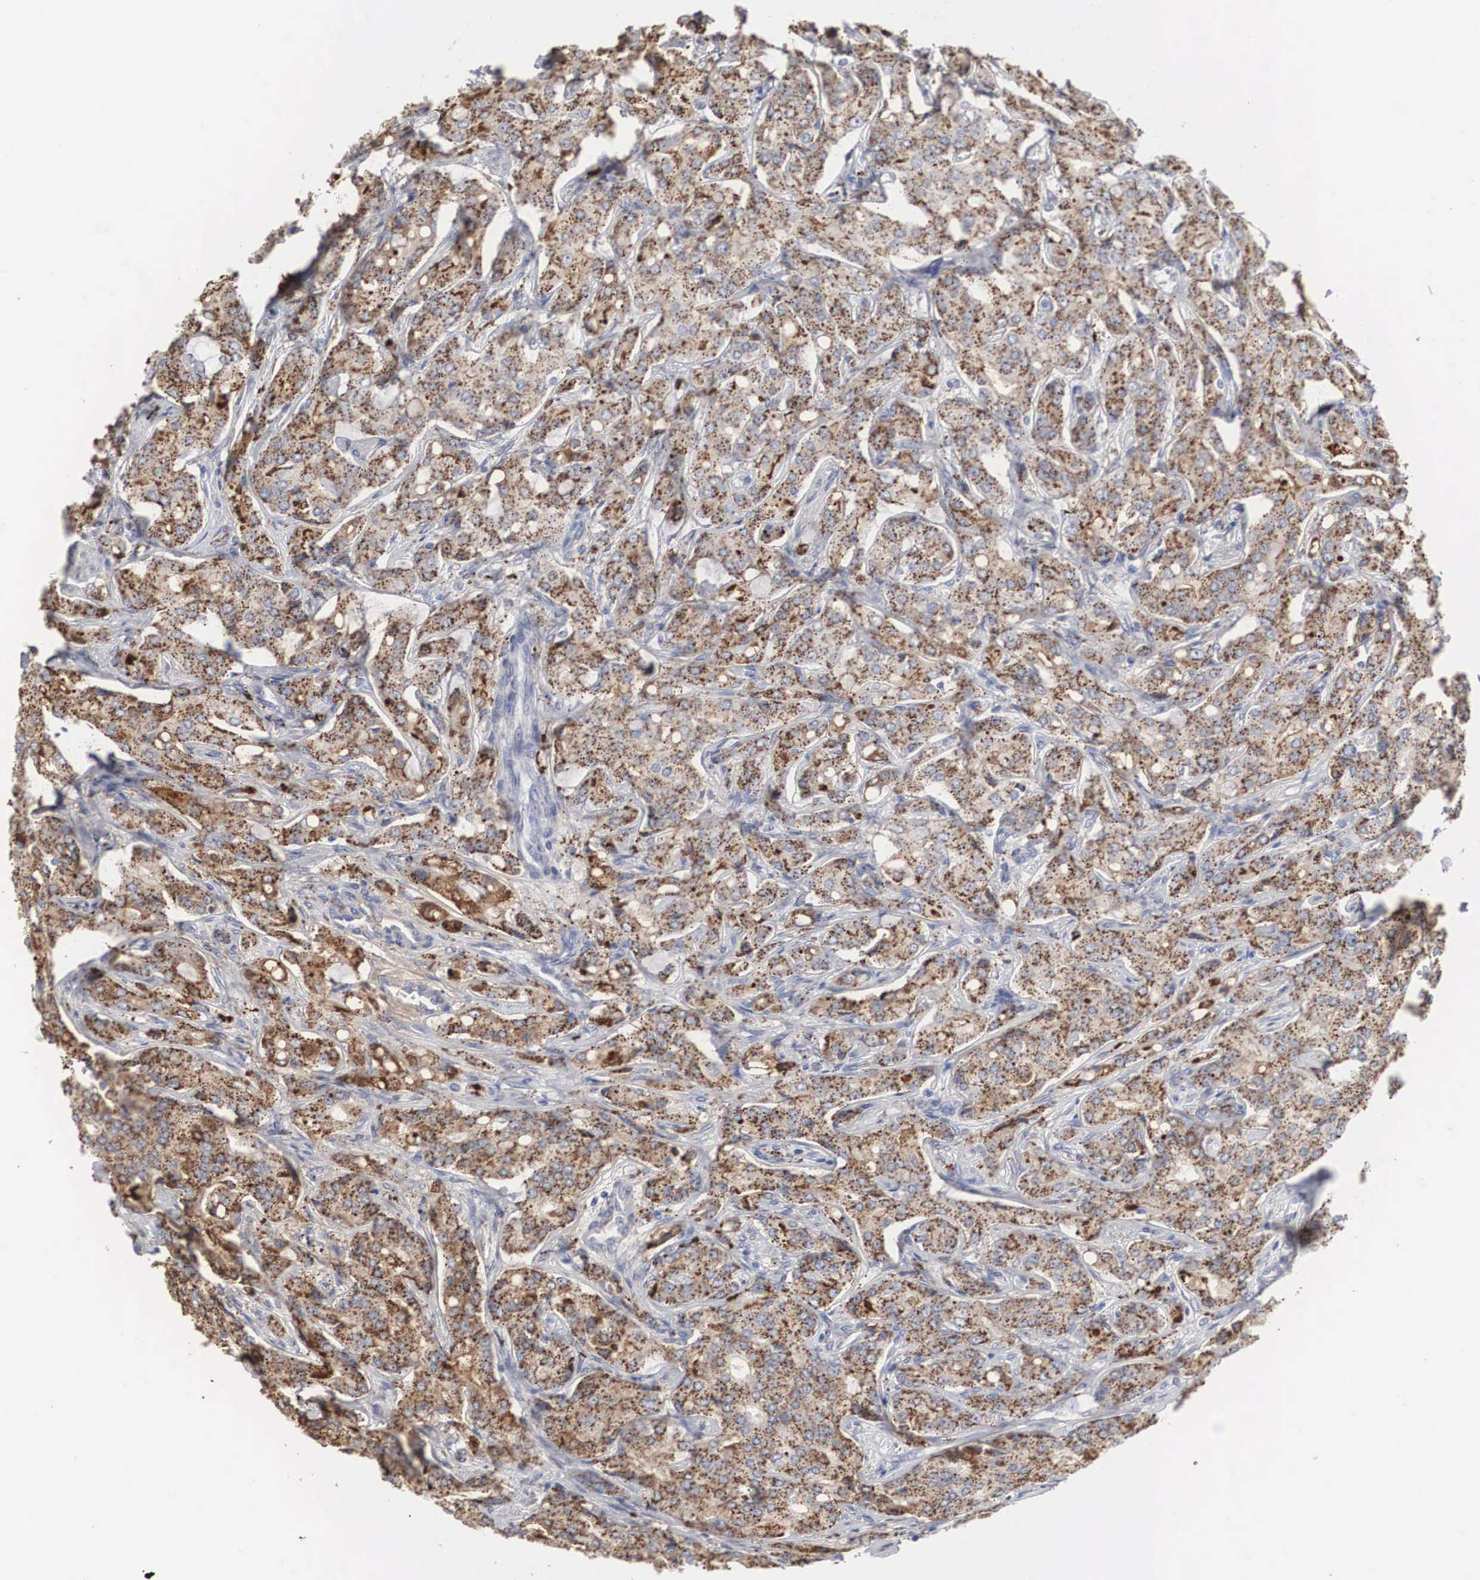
{"staining": {"intensity": "moderate", "quantity": ">75%", "location": "cytoplasmic/membranous"}, "tissue": "prostate cancer", "cell_type": "Tumor cells", "image_type": "cancer", "snomed": [{"axis": "morphology", "description": "Adenocarcinoma, Medium grade"}, {"axis": "topography", "description": "Prostate"}], "caption": "A photomicrograph of human medium-grade adenocarcinoma (prostate) stained for a protein displays moderate cytoplasmic/membranous brown staining in tumor cells. (DAB IHC, brown staining for protein, blue staining for nuclei).", "gene": "LGALS3BP", "patient": {"sex": "male", "age": 72}}